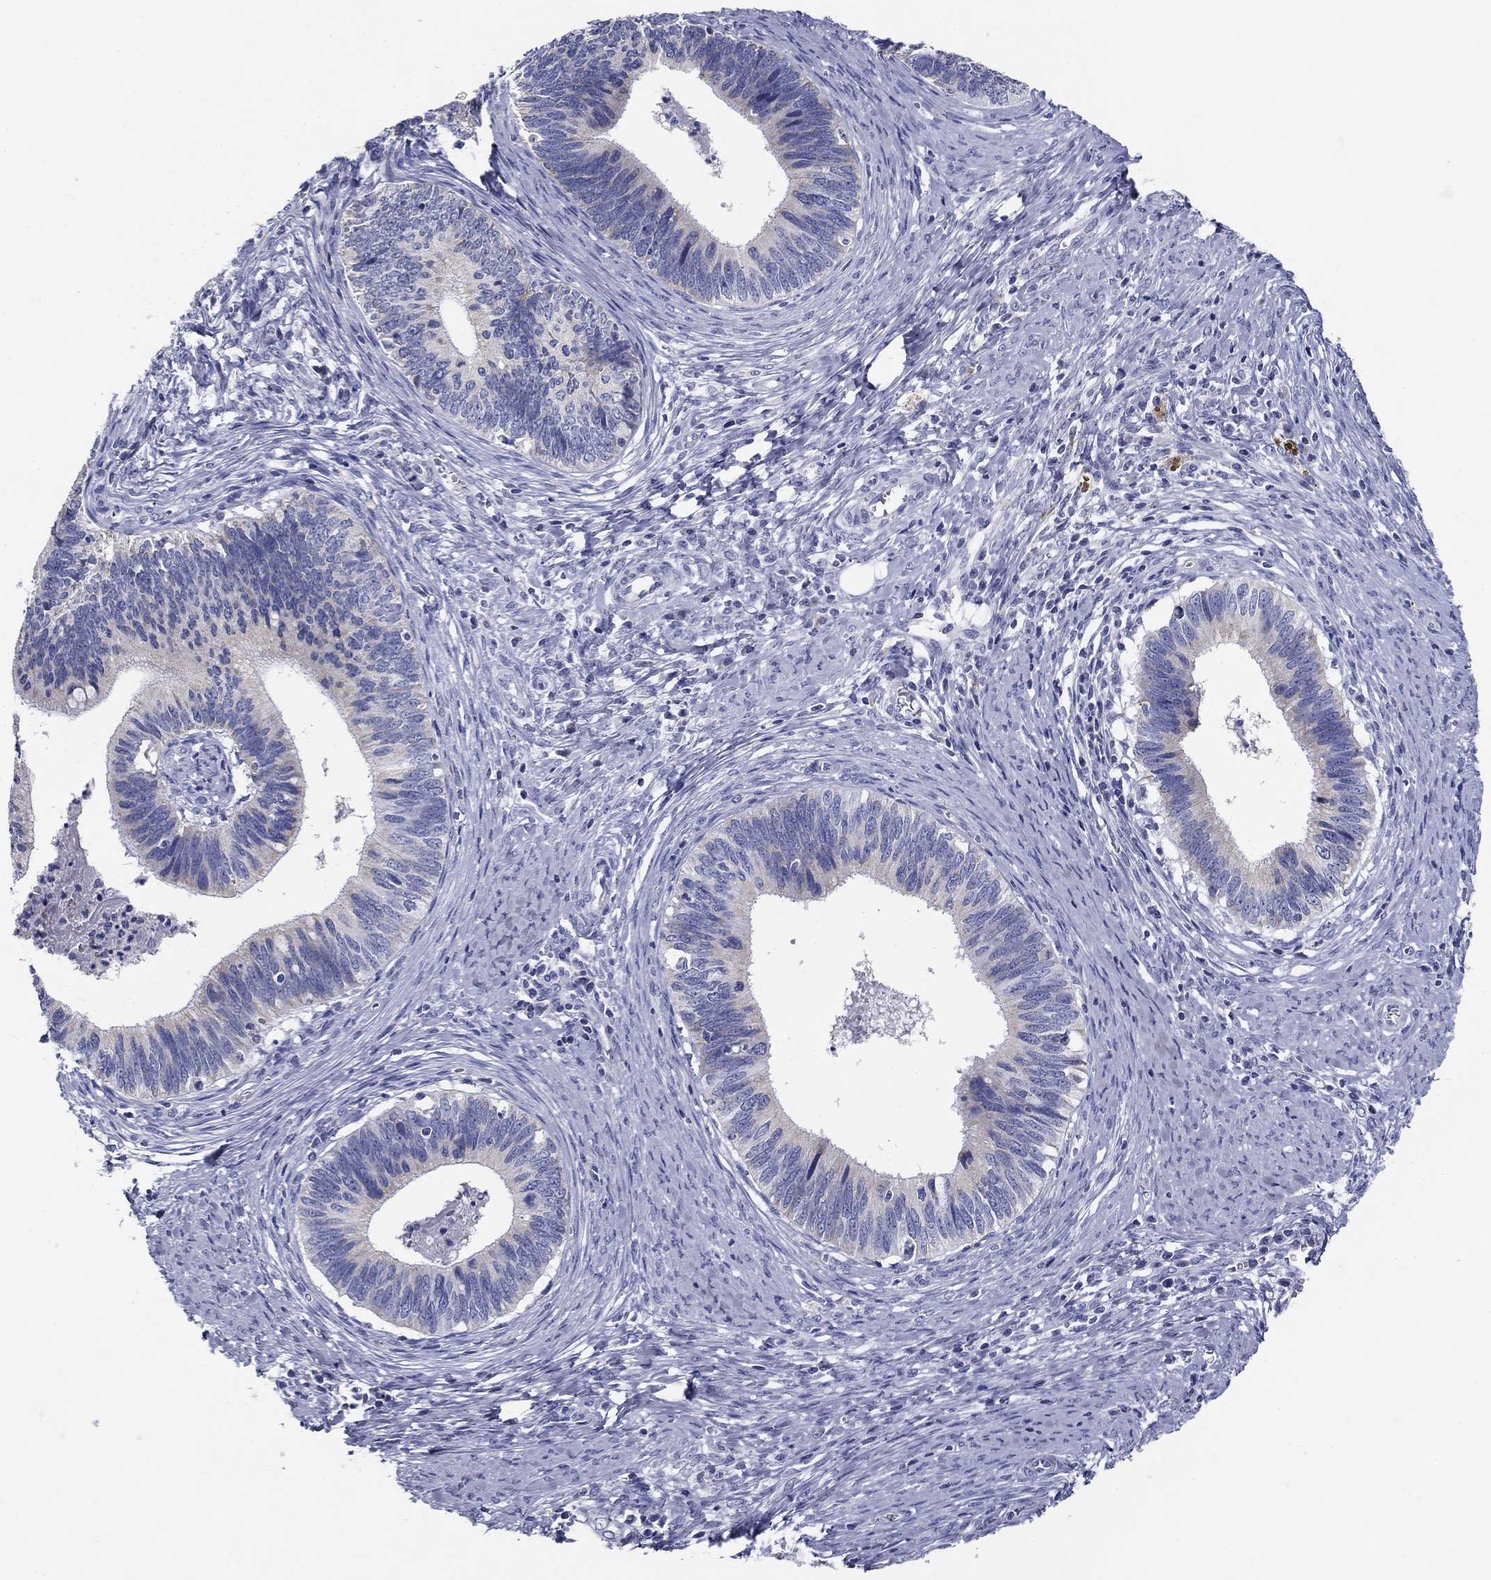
{"staining": {"intensity": "negative", "quantity": "none", "location": "none"}, "tissue": "cervical cancer", "cell_type": "Tumor cells", "image_type": "cancer", "snomed": [{"axis": "morphology", "description": "Adenocarcinoma, NOS"}, {"axis": "topography", "description": "Cervix"}], "caption": "This is an immunohistochemistry (IHC) image of human adenocarcinoma (cervical). There is no positivity in tumor cells.", "gene": "UPB1", "patient": {"sex": "female", "age": 42}}